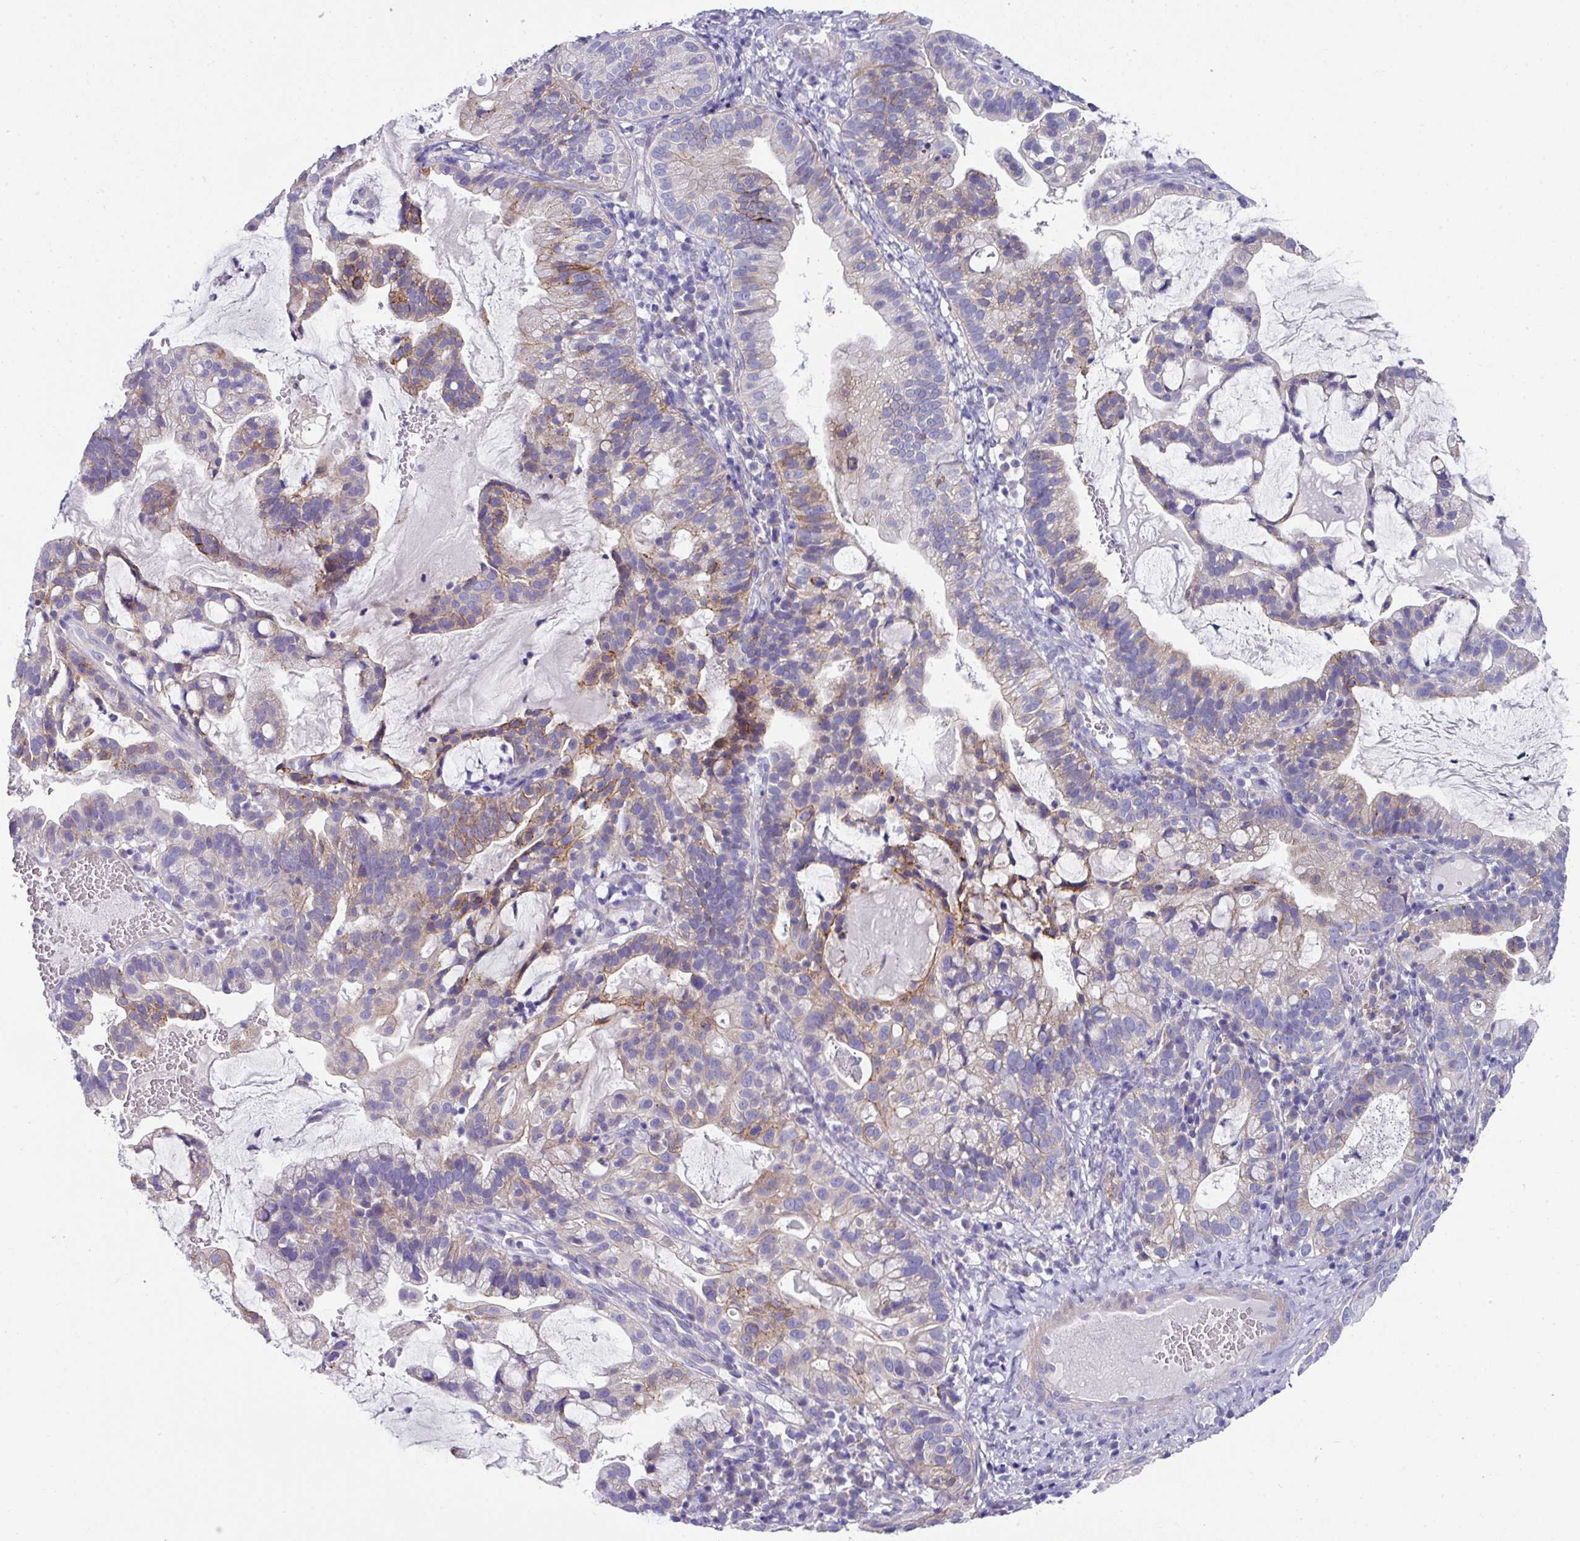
{"staining": {"intensity": "weak", "quantity": "<25%", "location": "cytoplasmic/membranous"}, "tissue": "cervical cancer", "cell_type": "Tumor cells", "image_type": "cancer", "snomed": [{"axis": "morphology", "description": "Adenocarcinoma, NOS"}, {"axis": "topography", "description": "Cervix"}], "caption": "IHC of cervical cancer displays no expression in tumor cells.", "gene": "CLDN1", "patient": {"sex": "female", "age": 41}}